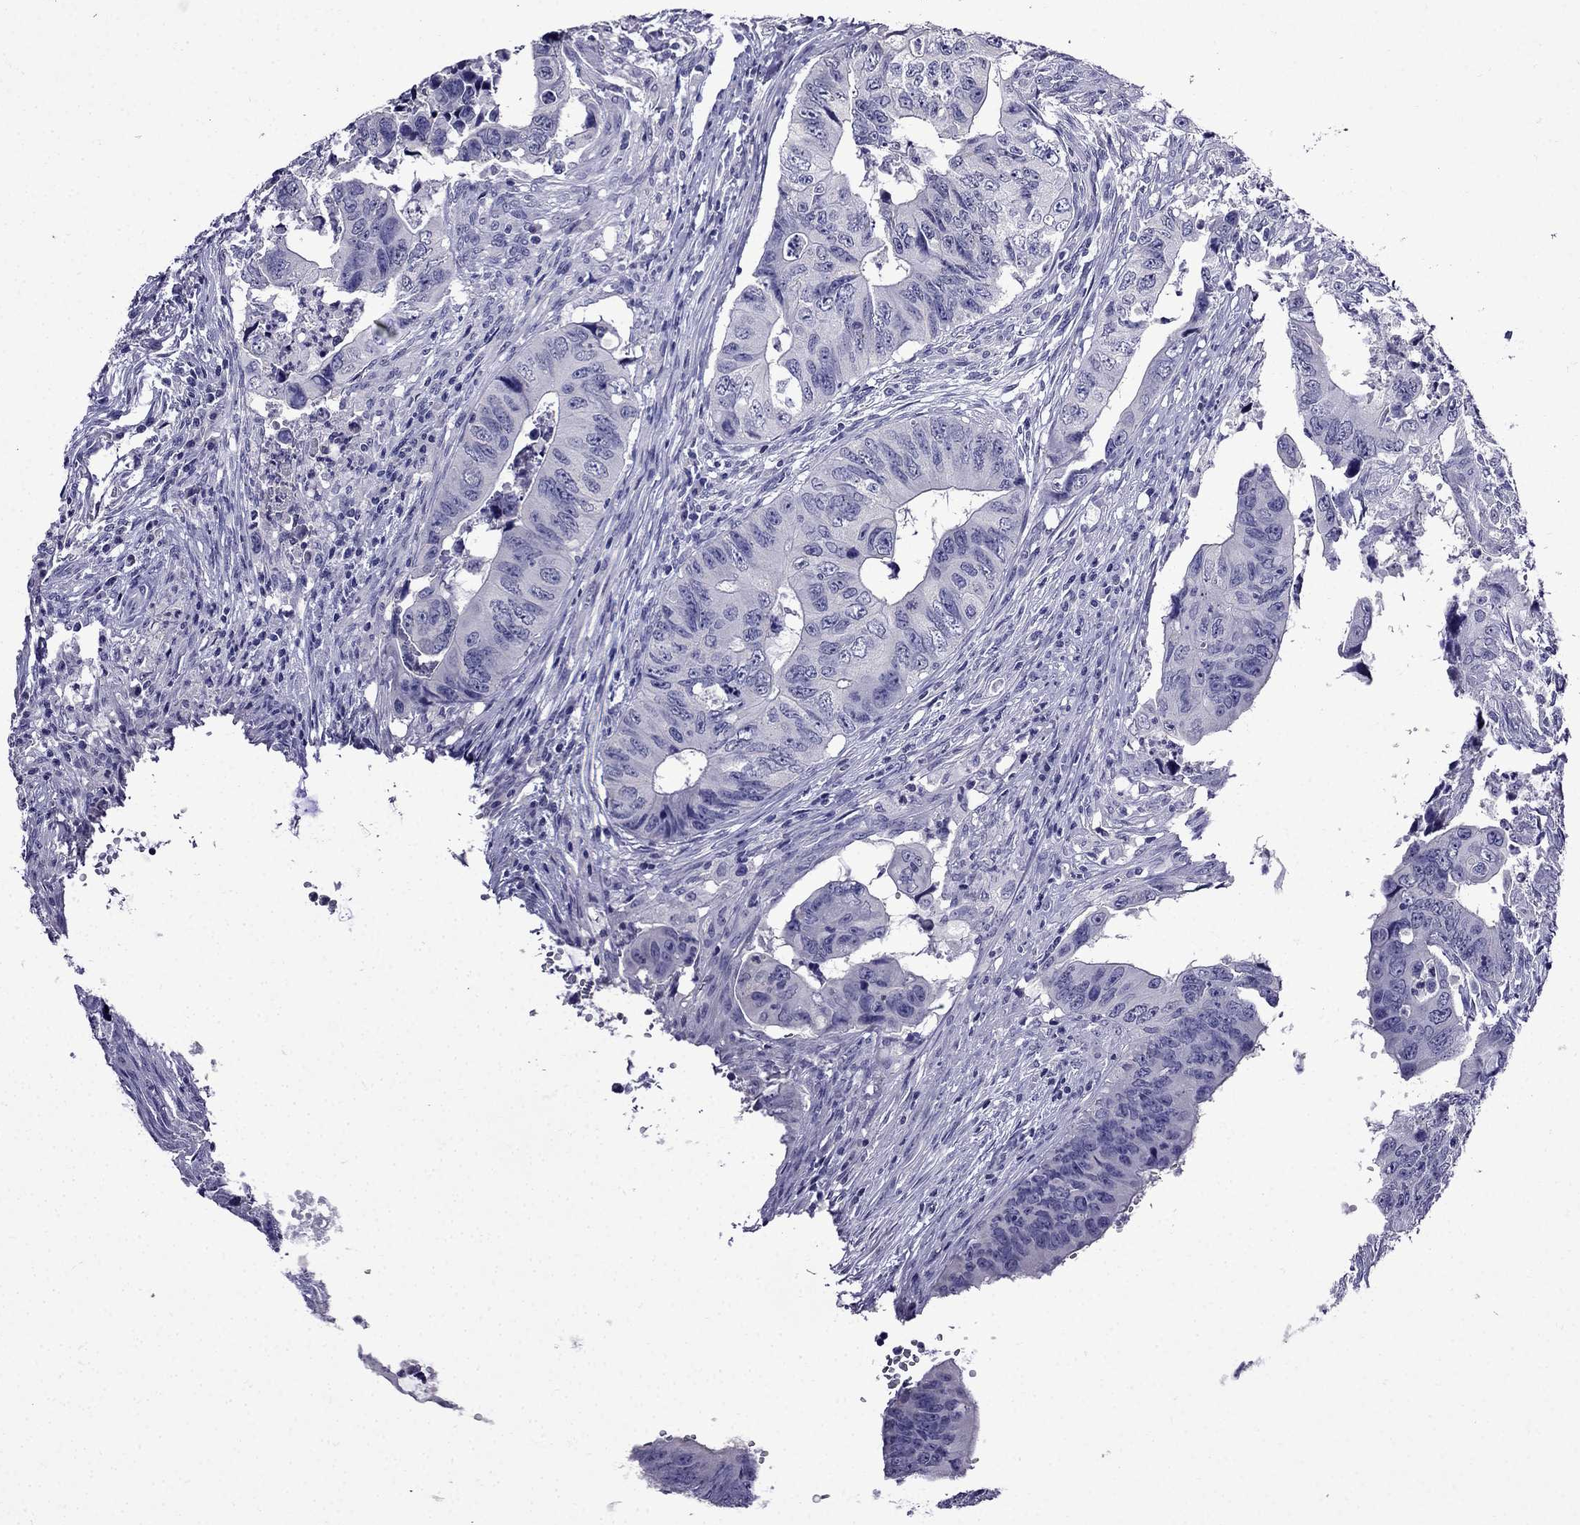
{"staining": {"intensity": "negative", "quantity": "none", "location": "none"}, "tissue": "colorectal cancer", "cell_type": "Tumor cells", "image_type": "cancer", "snomed": [{"axis": "morphology", "description": "Adenocarcinoma, NOS"}, {"axis": "topography", "description": "Colon"}], "caption": "Immunohistochemistry of adenocarcinoma (colorectal) displays no staining in tumor cells.", "gene": "DNAH17", "patient": {"sex": "female", "age": 82}}